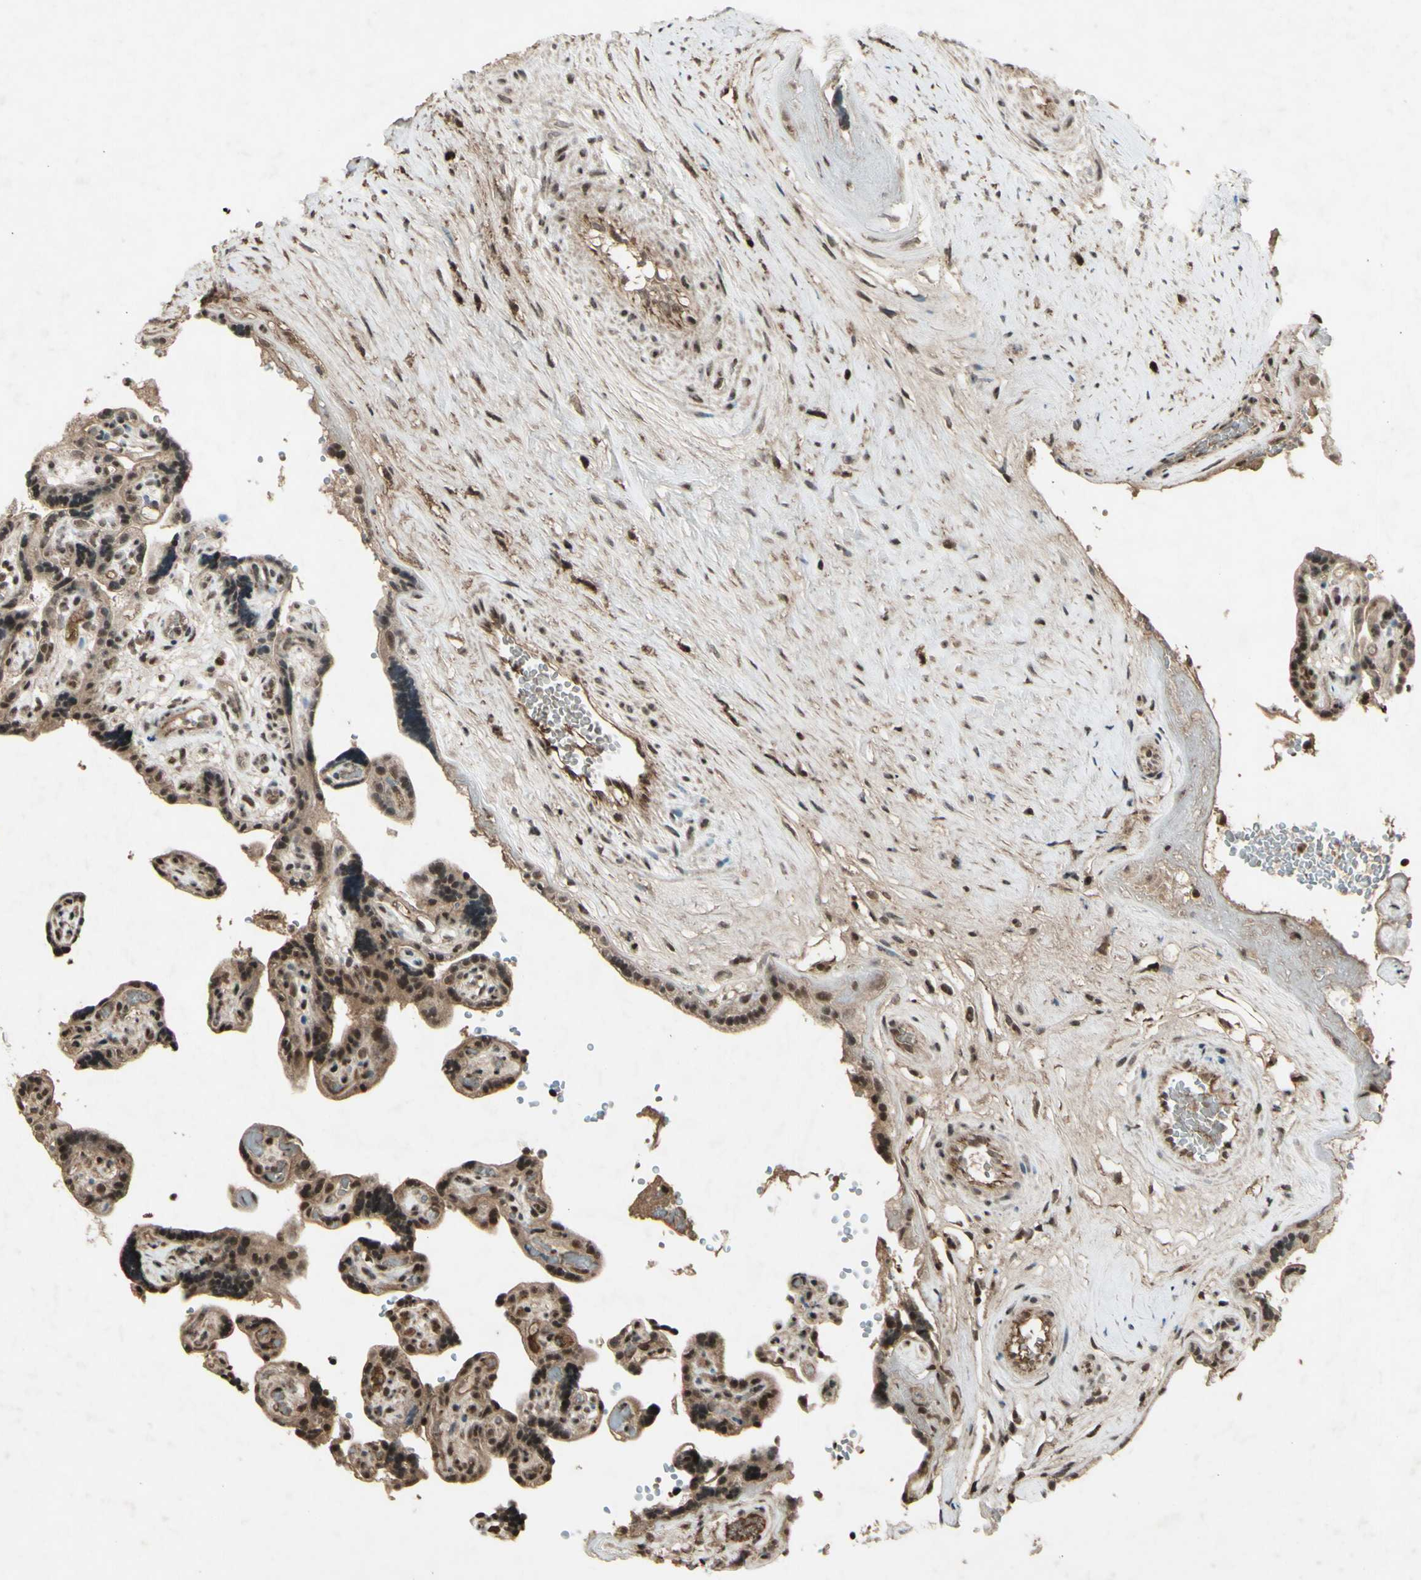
{"staining": {"intensity": "moderate", "quantity": ">75%", "location": "nuclear"}, "tissue": "placenta", "cell_type": "Trophoblastic cells", "image_type": "normal", "snomed": [{"axis": "morphology", "description": "Normal tissue, NOS"}, {"axis": "topography", "description": "Placenta"}], "caption": "A high-resolution photomicrograph shows IHC staining of benign placenta, which demonstrates moderate nuclear positivity in about >75% of trophoblastic cells.", "gene": "SNW1", "patient": {"sex": "female", "age": 30}}